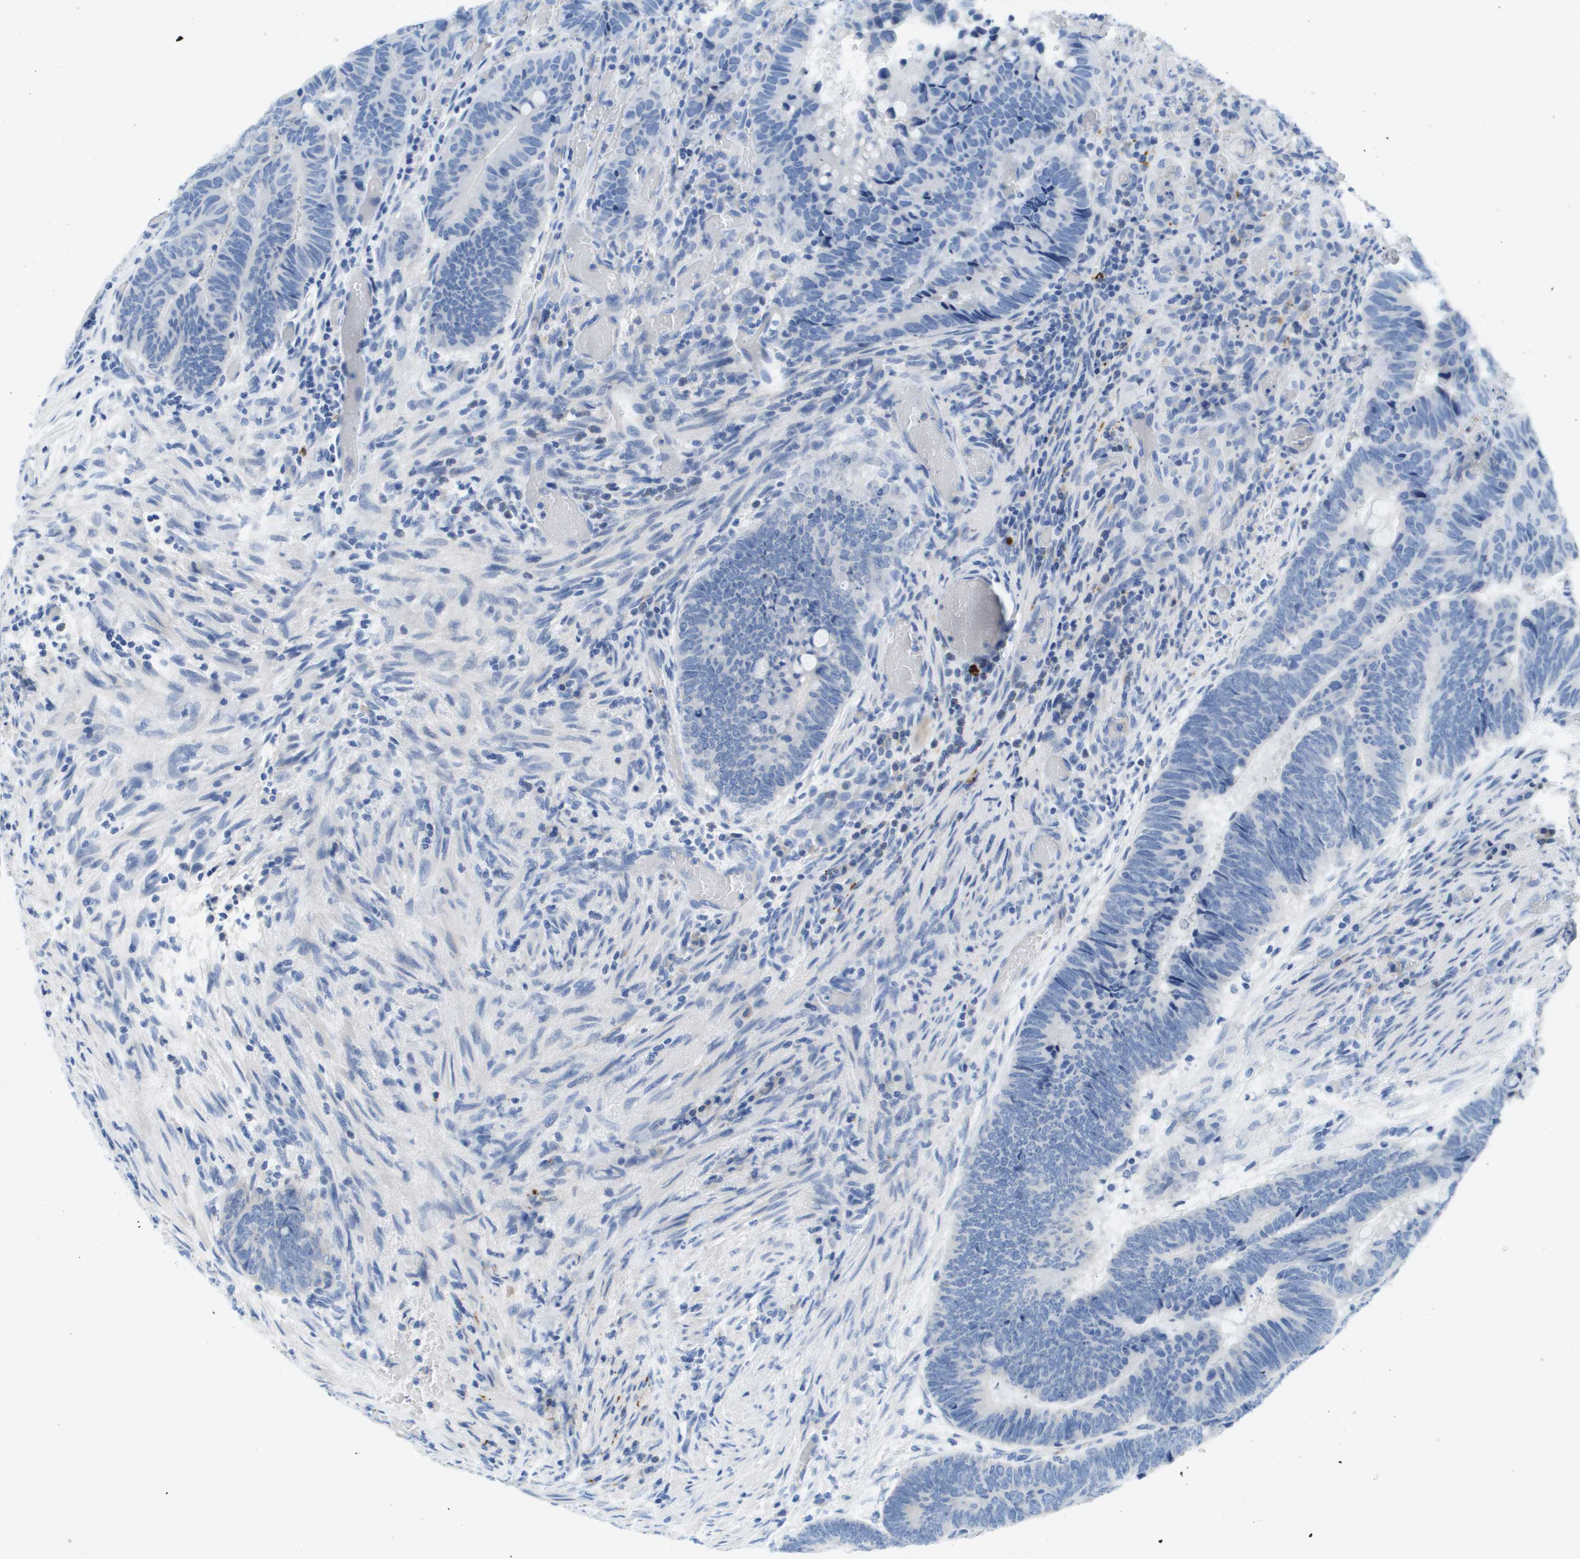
{"staining": {"intensity": "negative", "quantity": "none", "location": "none"}, "tissue": "colorectal cancer", "cell_type": "Tumor cells", "image_type": "cancer", "snomed": [{"axis": "morphology", "description": "Normal tissue, NOS"}, {"axis": "morphology", "description": "Adenocarcinoma, NOS"}, {"axis": "topography", "description": "Rectum"}], "caption": "Immunohistochemistry histopathology image of human colorectal adenocarcinoma stained for a protein (brown), which shows no staining in tumor cells. (DAB immunohistochemistry visualized using brightfield microscopy, high magnification).", "gene": "MS4A1", "patient": {"sex": "male", "age": 92}}